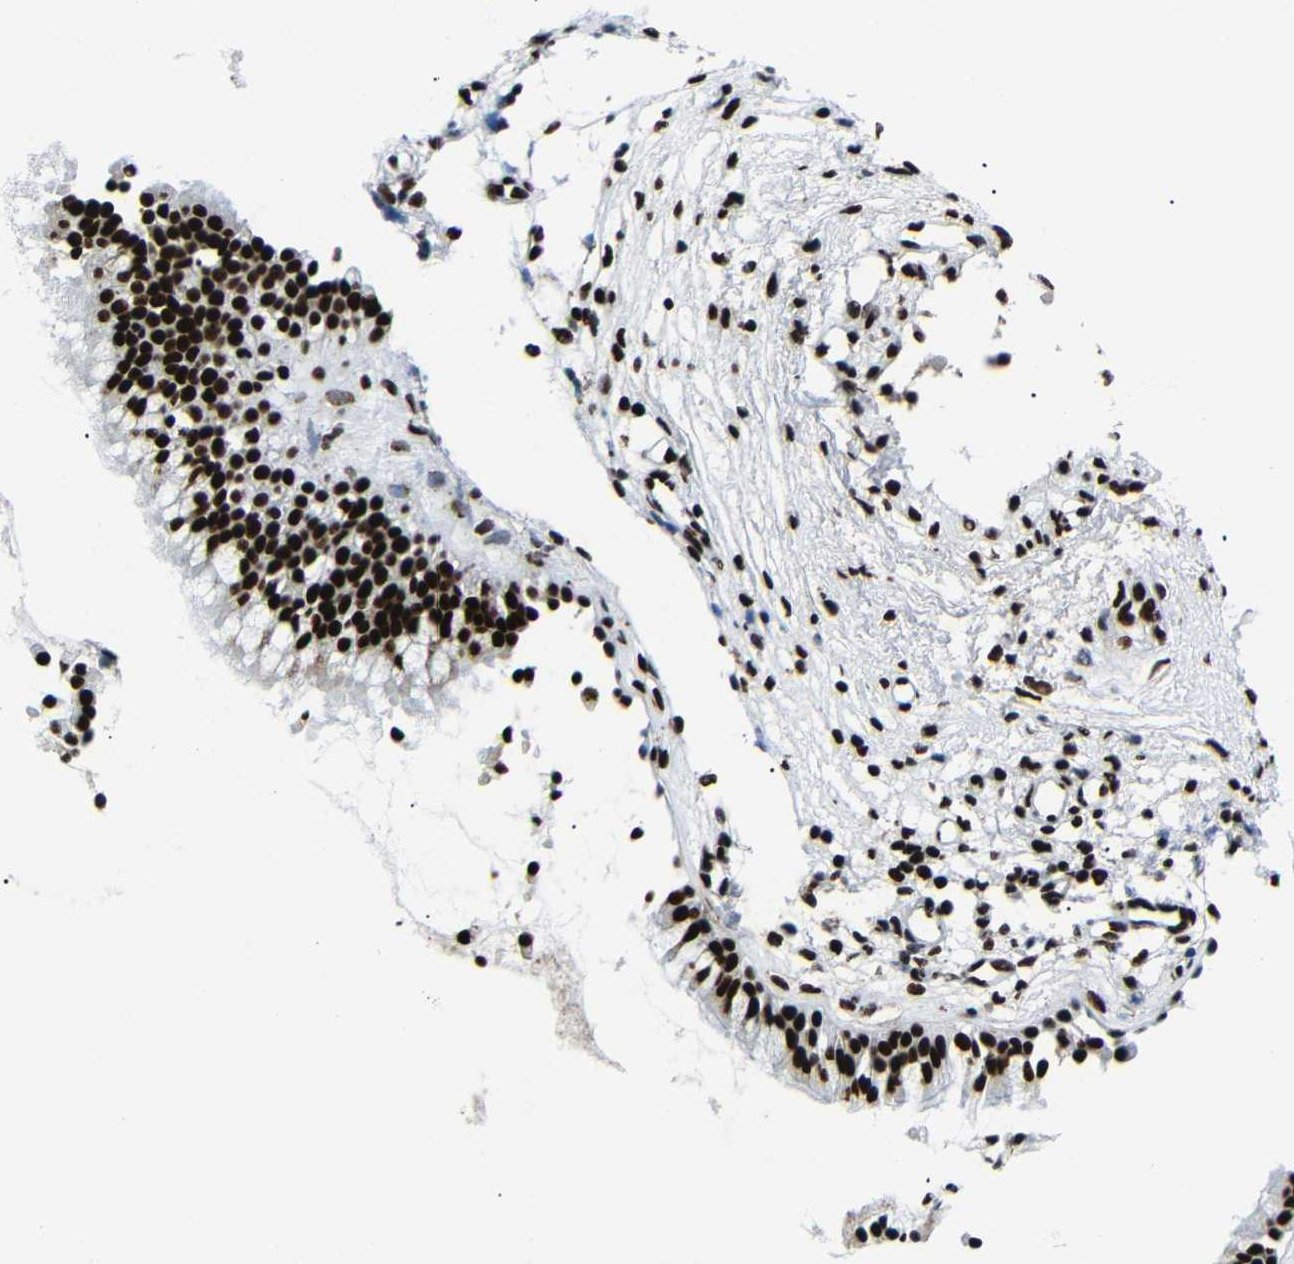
{"staining": {"intensity": "strong", "quantity": ">75%", "location": "nuclear"}, "tissue": "nasopharynx", "cell_type": "Respiratory epithelial cells", "image_type": "normal", "snomed": [{"axis": "morphology", "description": "Normal tissue, NOS"}, {"axis": "topography", "description": "Nasopharynx"}], "caption": "Strong nuclear positivity is seen in about >75% of respiratory epithelial cells in normal nasopharynx. (DAB (3,3'-diaminobenzidine) IHC, brown staining for protein, blue staining for nuclei).", "gene": "SRSF1", "patient": {"sex": "male", "age": 21}}